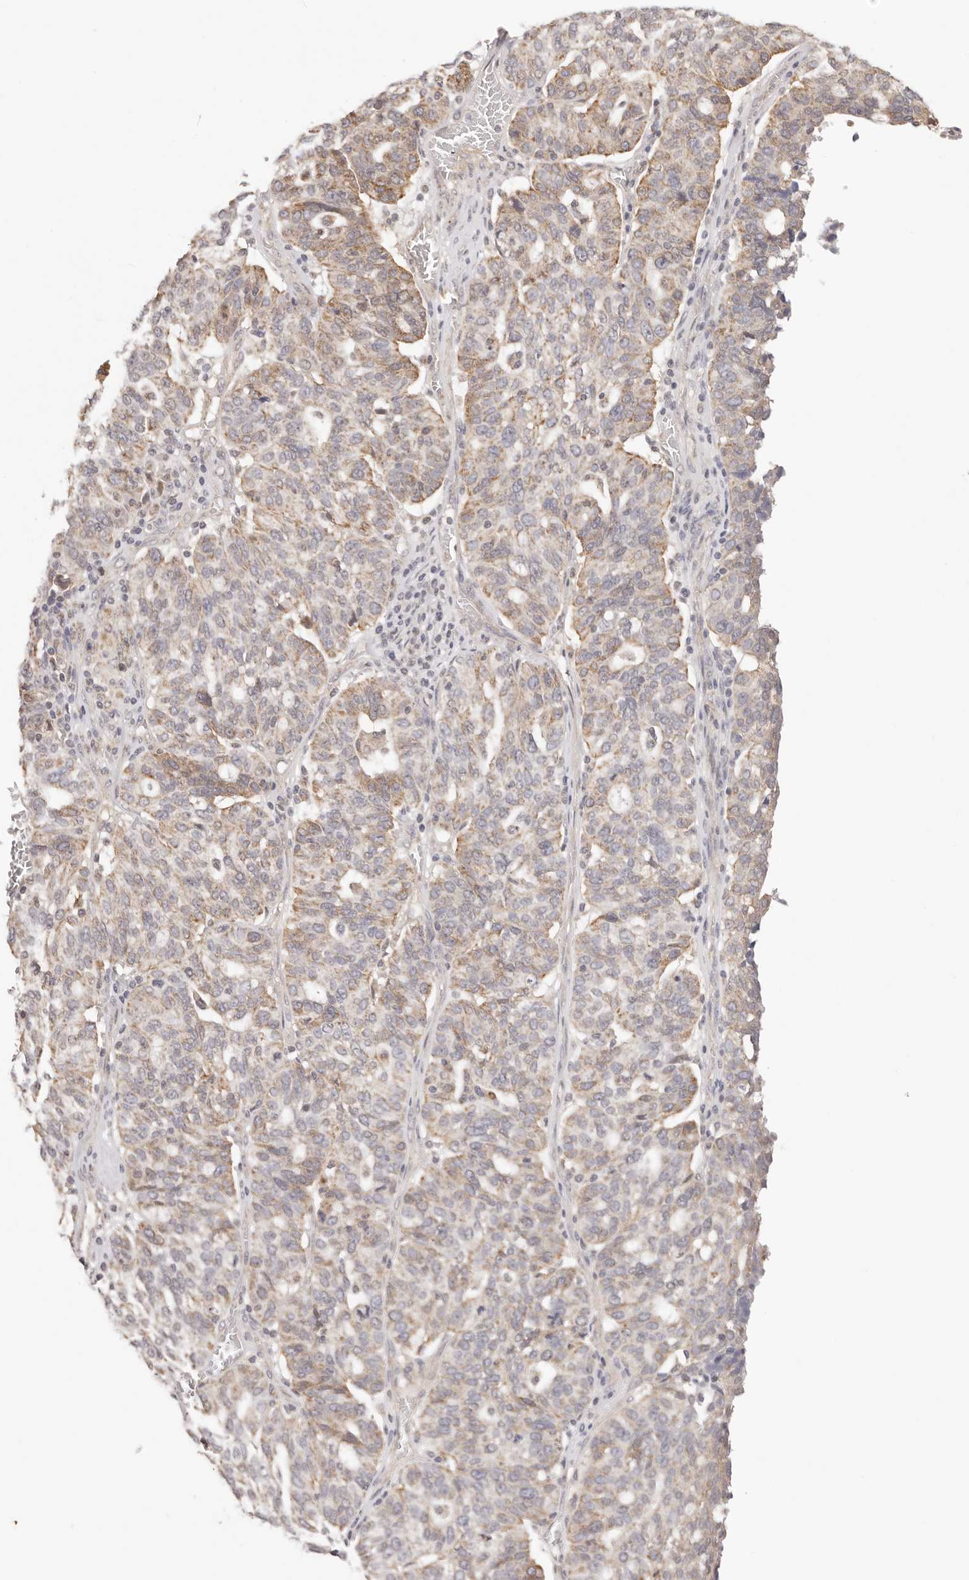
{"staining": {"intensity": "moderate", "quantity": ">75%", "location": "cytoplasmic/membranous"}, "tissue": "ovarian cancer", "cell_type": "Tumor cells", "image_type": "cancer", "snomed": [{"axis": "morphology", "description": "Cystadenocarcinoma, serous, NOS"}, {"axis": "topography", "description": "Ovary"}], "caption": "Protein staining shows moderate cytoplasmic/membranous expression in about >75% of tumor cells in ovarian cancer. (DAB = brown stain, brightfield microscopy at high magnification).", "gene": "KCMF1", "patient": {"sex": "female", "age": 59}}